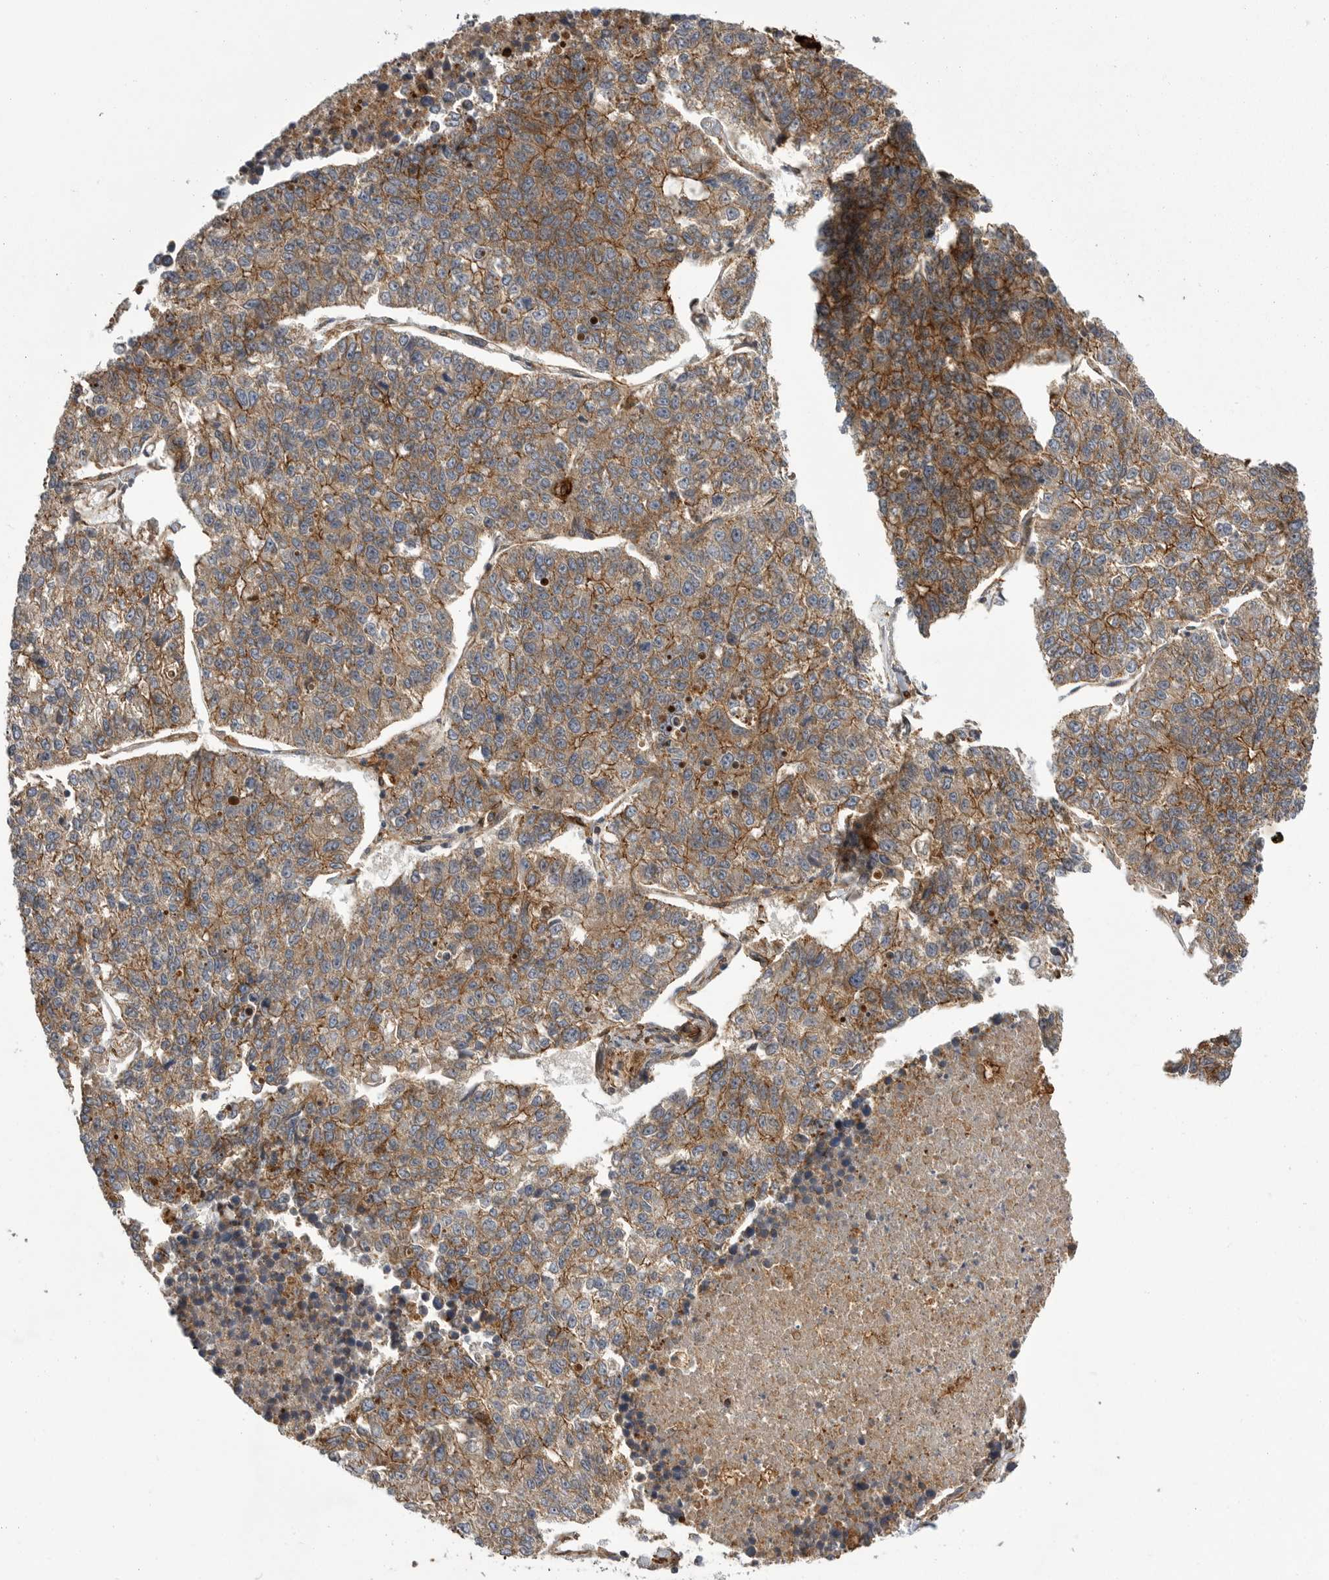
{"staining": {"intensity": "moderate", "quantity": ">75%", "location": "cytoplasmic/membranous"}, "tissue": "lung cancer", "cell_type": "Tumor cells", "image_type": "cancer", "snomed": [{"axis": "morphology", "description": "Adenocarcinoma, NOS"}, {"axis": "topography", "description": "Lung"}], "caption": "Immunohistochemical staining of adenocarcinoma (lung) displays moderate cytoplasmic/membranous protein expression in about >75% of tumor cells.", "gene": "NECTIN1", "patient": {"sex": "male", "age": 49}}